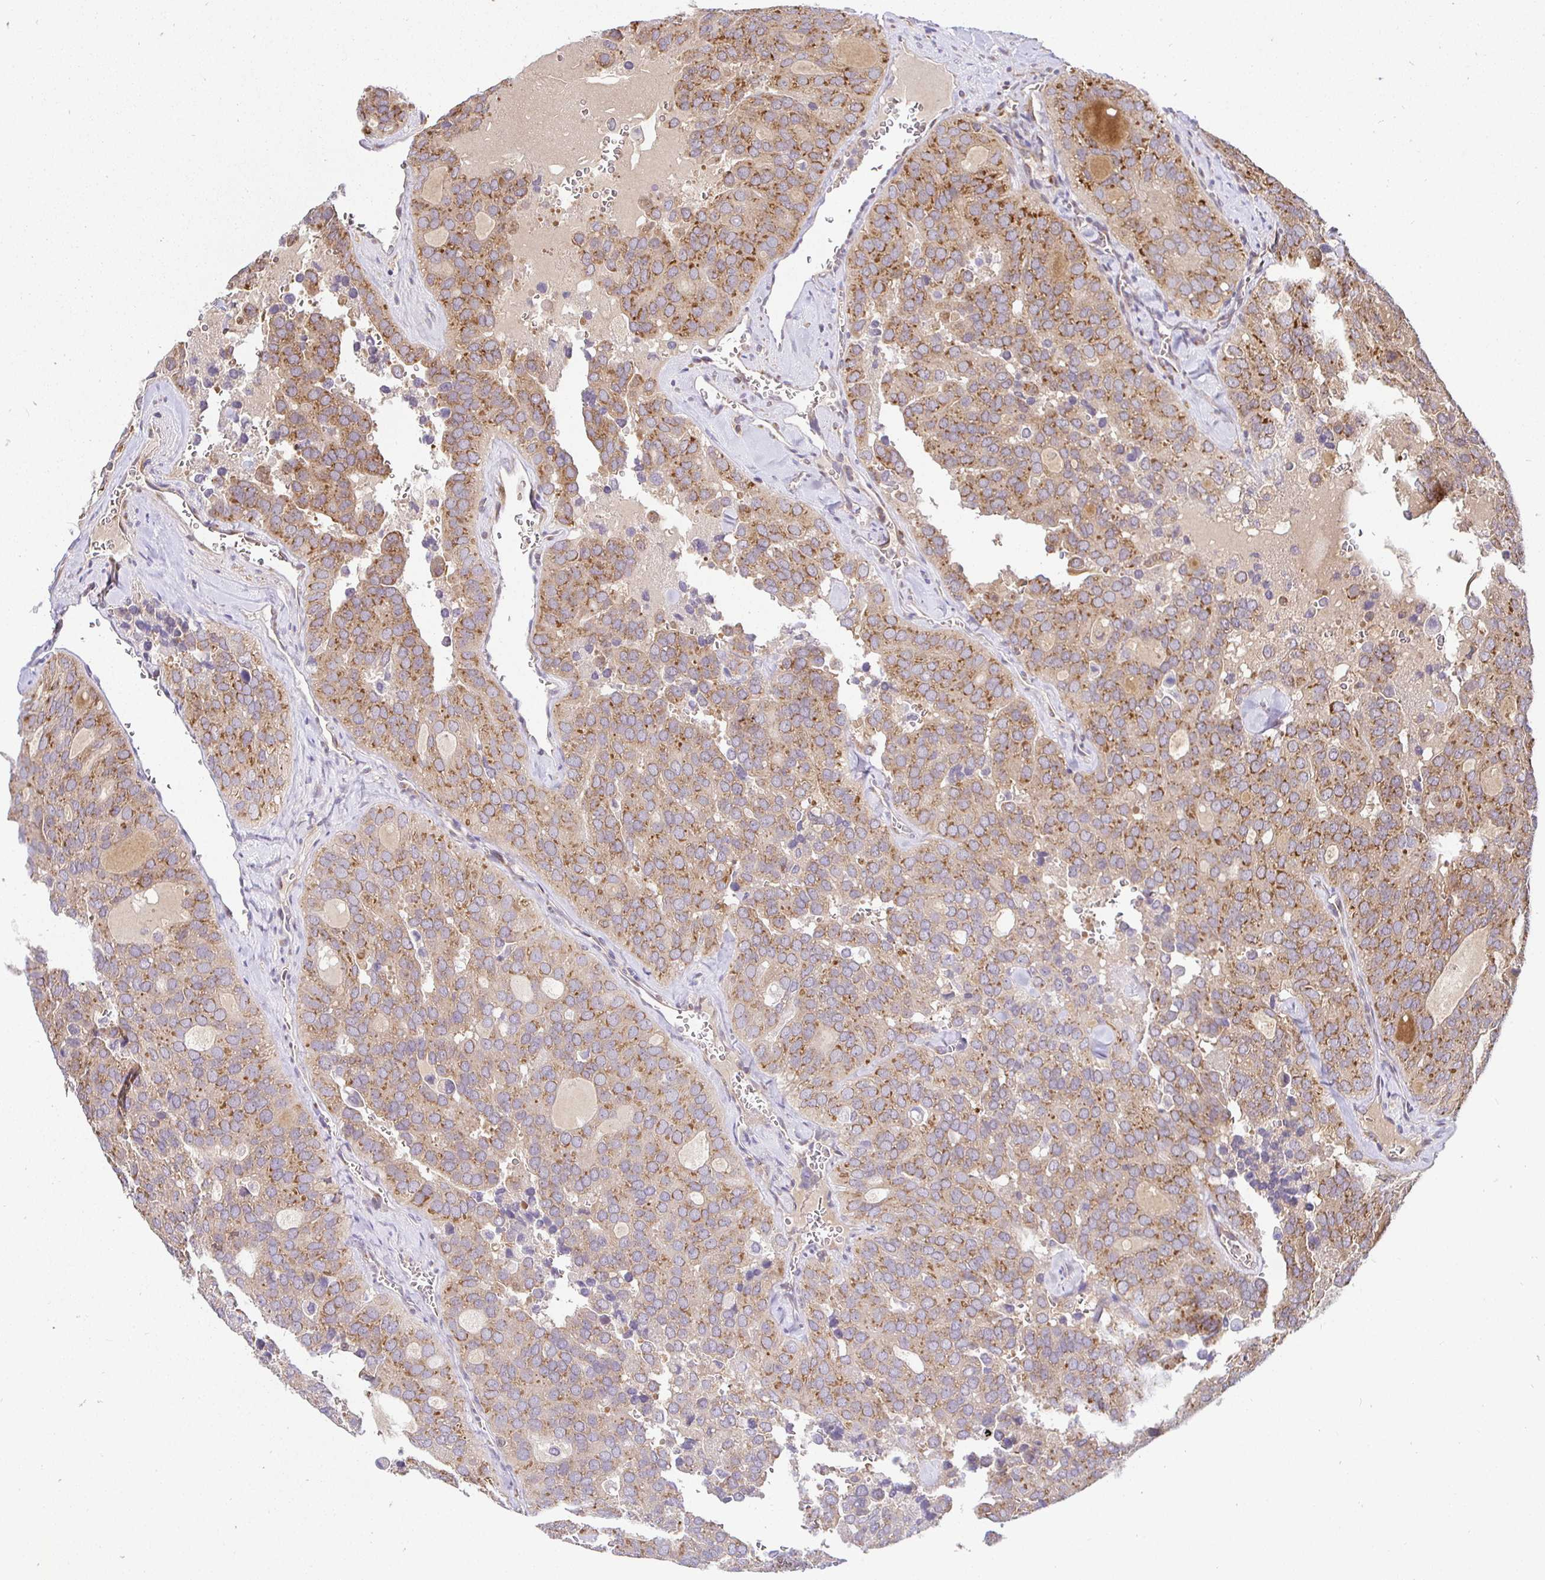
{"staining": {"intensity": "moderate", "quantity": "25%-75%", "location": "cytoplasmic/membranous"}, "tissue": "thyroid cancer", "cell_type": "Tumor cells", "image_type": "cancer", "snomed": [{"axis": "morphology", "description": "Follicular adenoma carcinoma, NOS"}, {"axis": "topography", "description": "Thyroid gland"}], "caption": "Immunohistochemical staining of human thyroid follicular adenoma carcinoma reveals moderate cytoplasmic/membranous protein expression in about 25%-75% of tumor cells.", "gene": "IRAK1", "patient": {"sex": "male", "age": 75}}